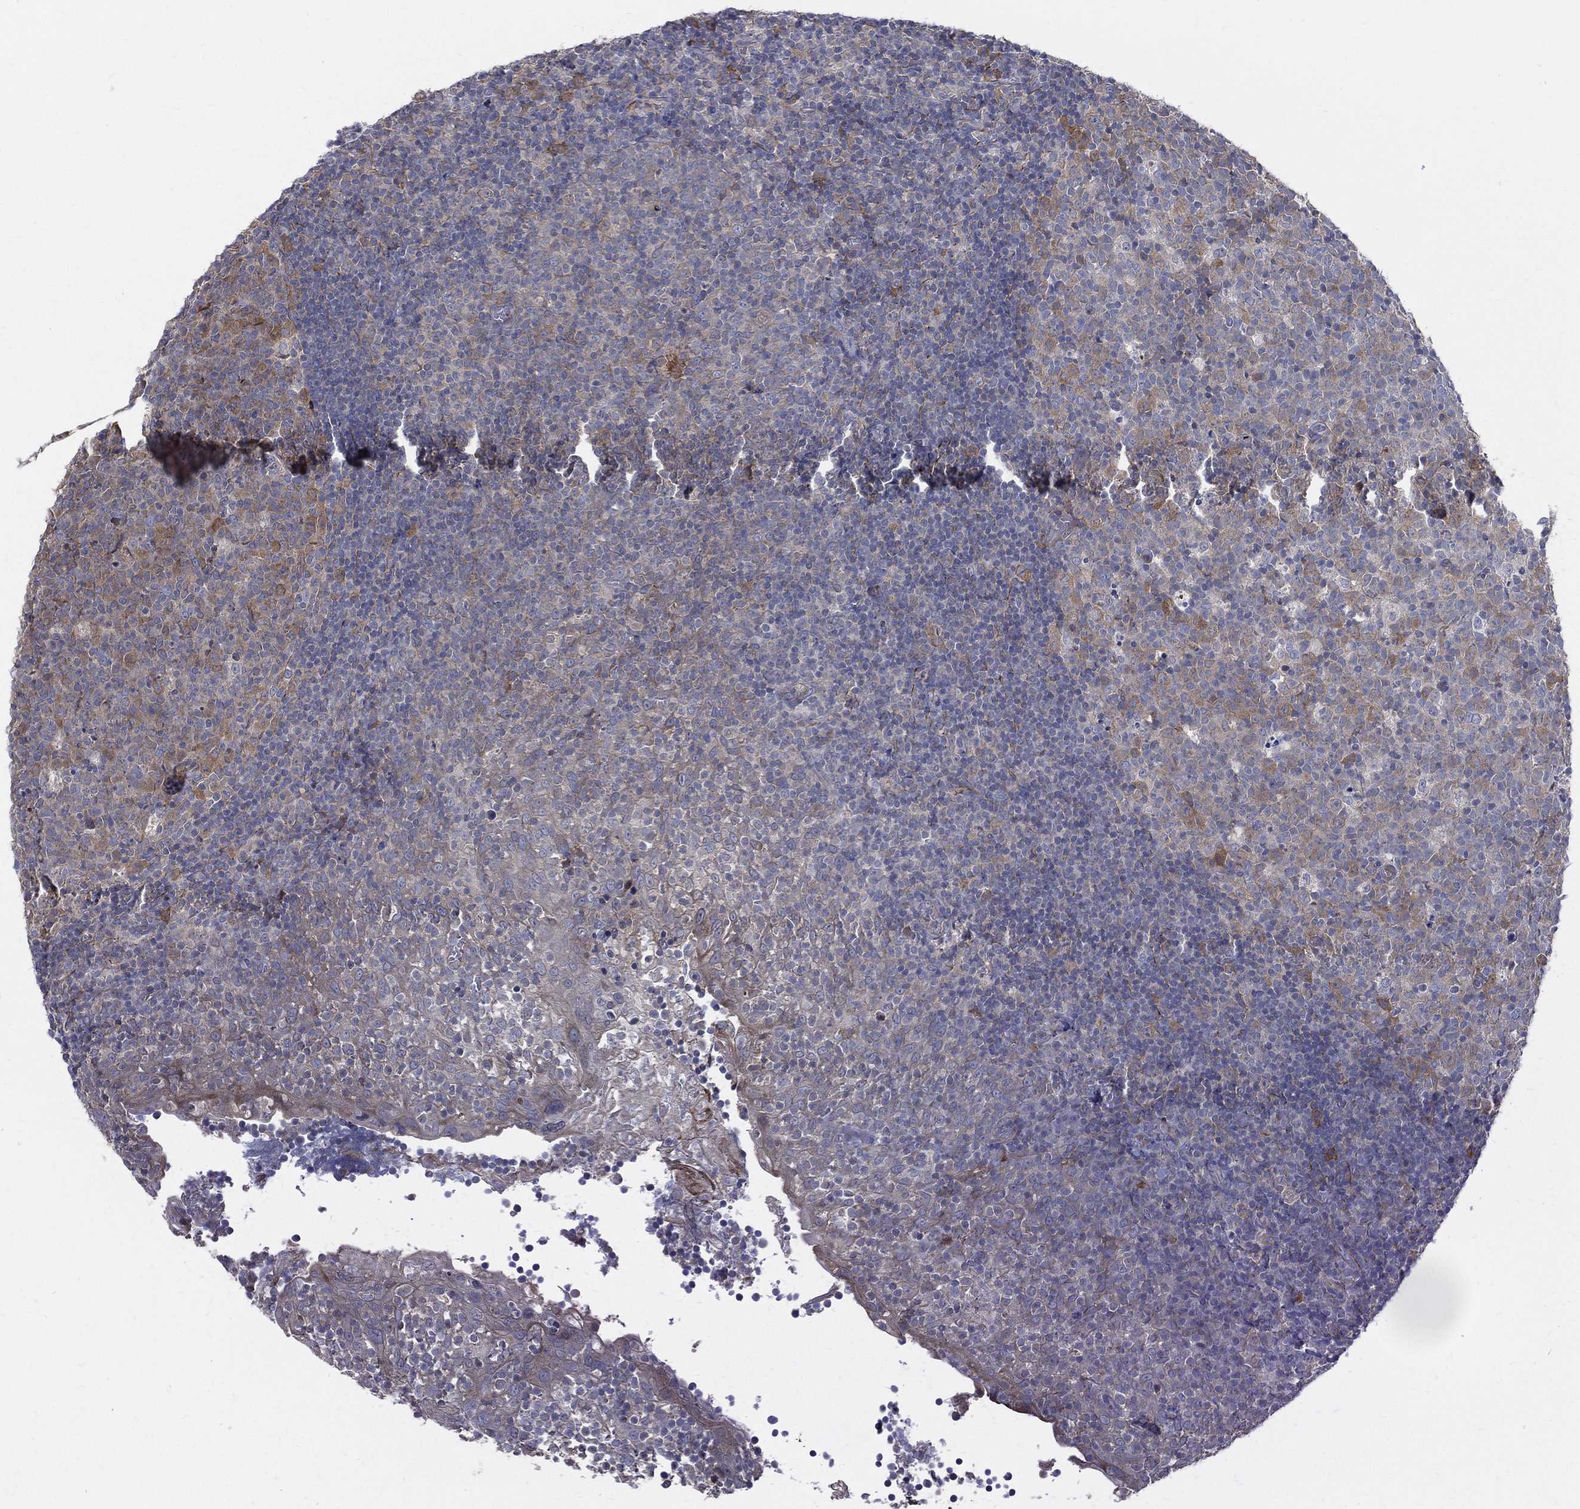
{"staining": {"intensity": "moderate", "quantity": "<25%", "location": "cytoplasmic/membranous"}, "tissue": "tonsil", "cell_type": "Germinal center cells", "image_type": "normal", "snomed": [{"axis": "morphology", "description": "Normal tissue, NOS"}, {"axis": "topography", "description": "Tonsil"}], "caption": "Immunohistochemistry (DAB (3,3'-diaminobenzidine)) staining of unremarkable human tonsil reveals moderate cytoplasmic/membranous protein expression in approximately <25% of germinal center cells.", "gene": "POMZP3", "patient": {"sex": "female", "age": 5}}